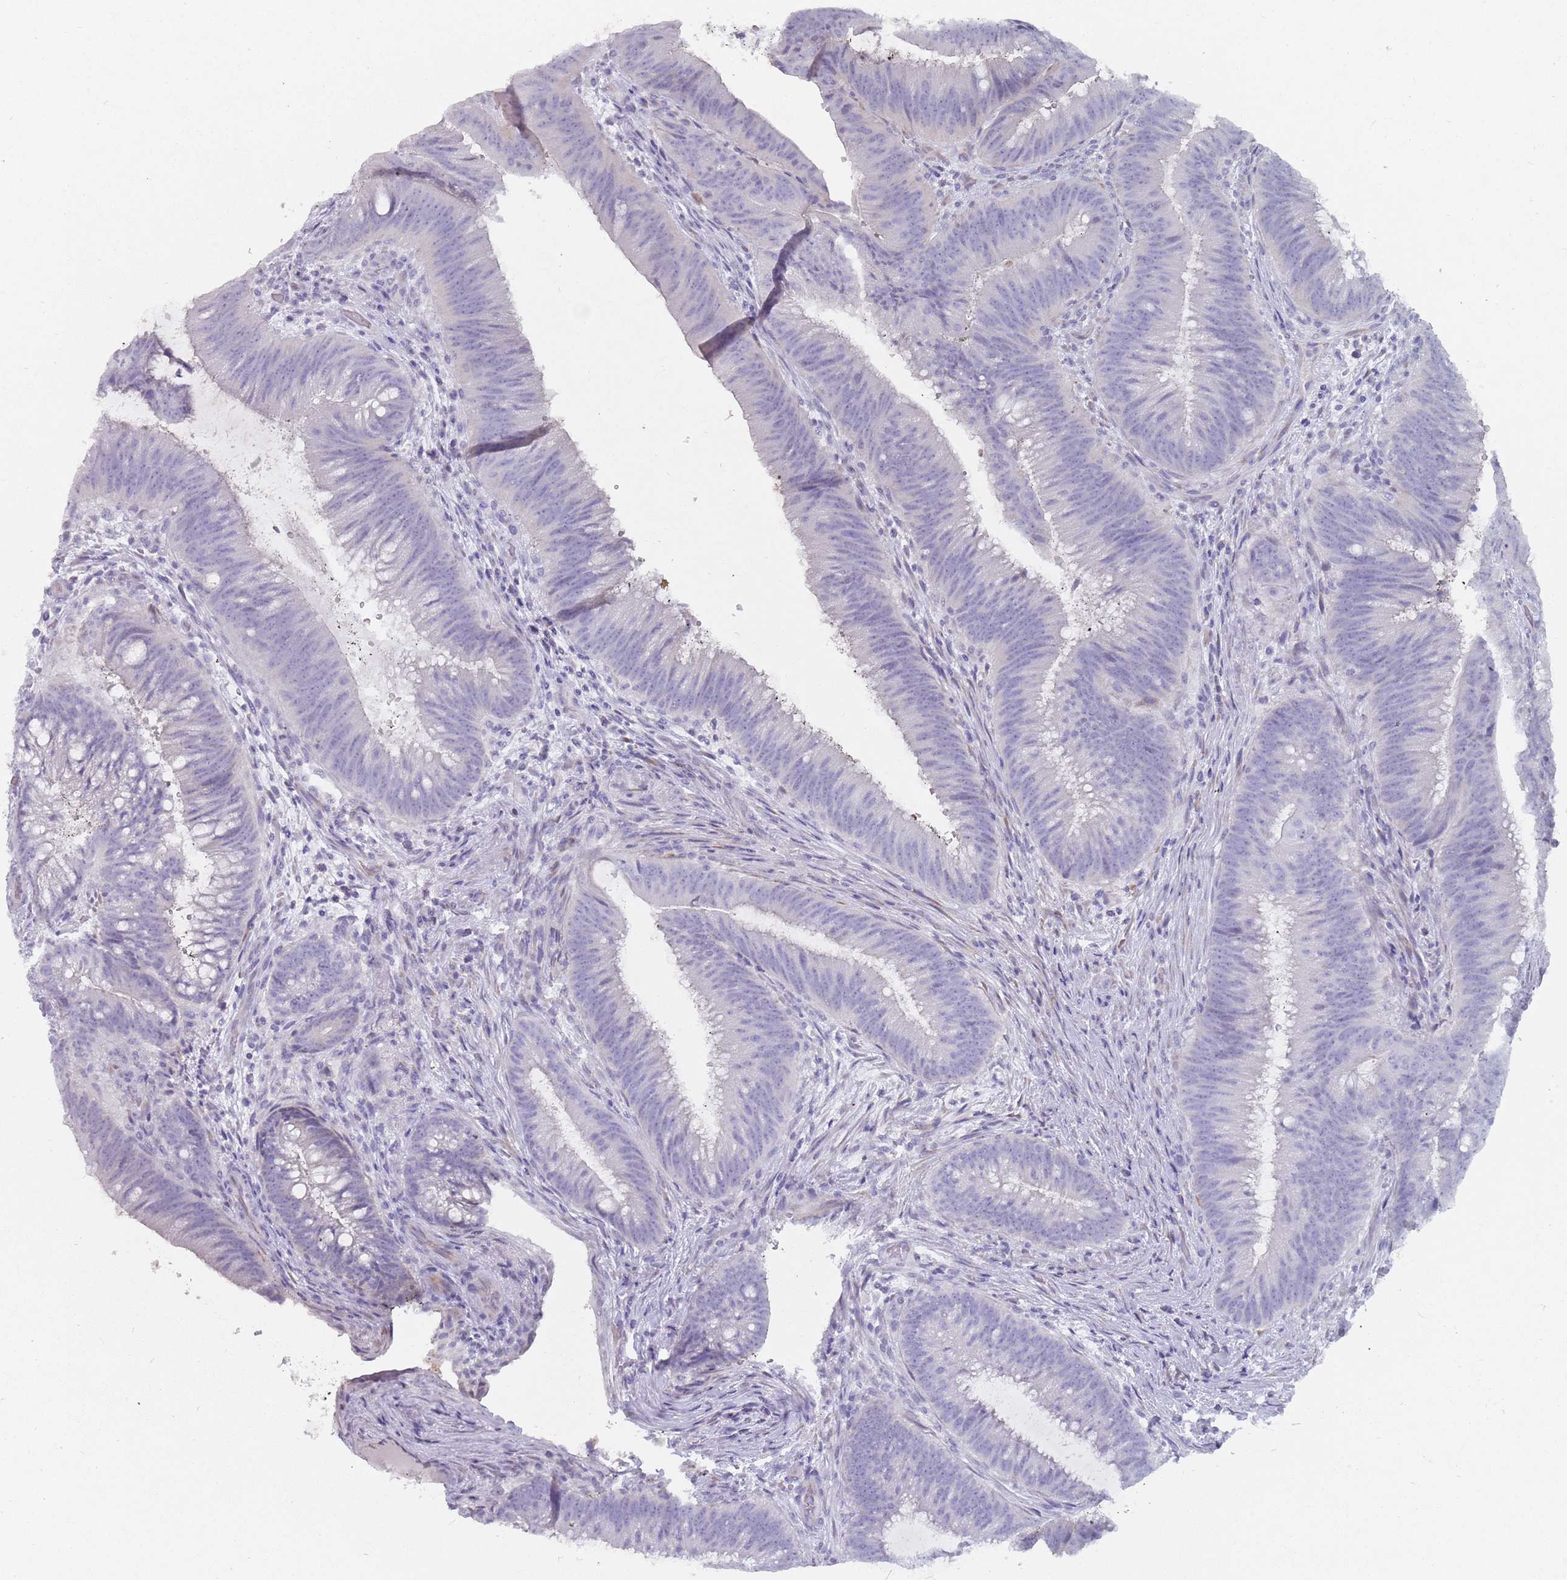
{"staining": {"intensity": "negative", "quantity": "none", "location": "none"}, "tissue": "colorectal cancer", "cell_type": "Tumor cells", "image_type": "cancer", "snomed": [{"axis": "morphology", "description": "Adenocarcinoma, NOS"}, {"axis": "topography", "description": "Colon"}], "caption": "DAB (3,3'-diaminobenzidine) immunohistochemical staining of colorectal cancer shows no significant expression in tumor cells. (DAB (3,3'-diaminobenzidine) immunohistochemistry (IHC), high magnification).", "gene": "DDX4", "patient": {"sex": "female", "age": 43}}